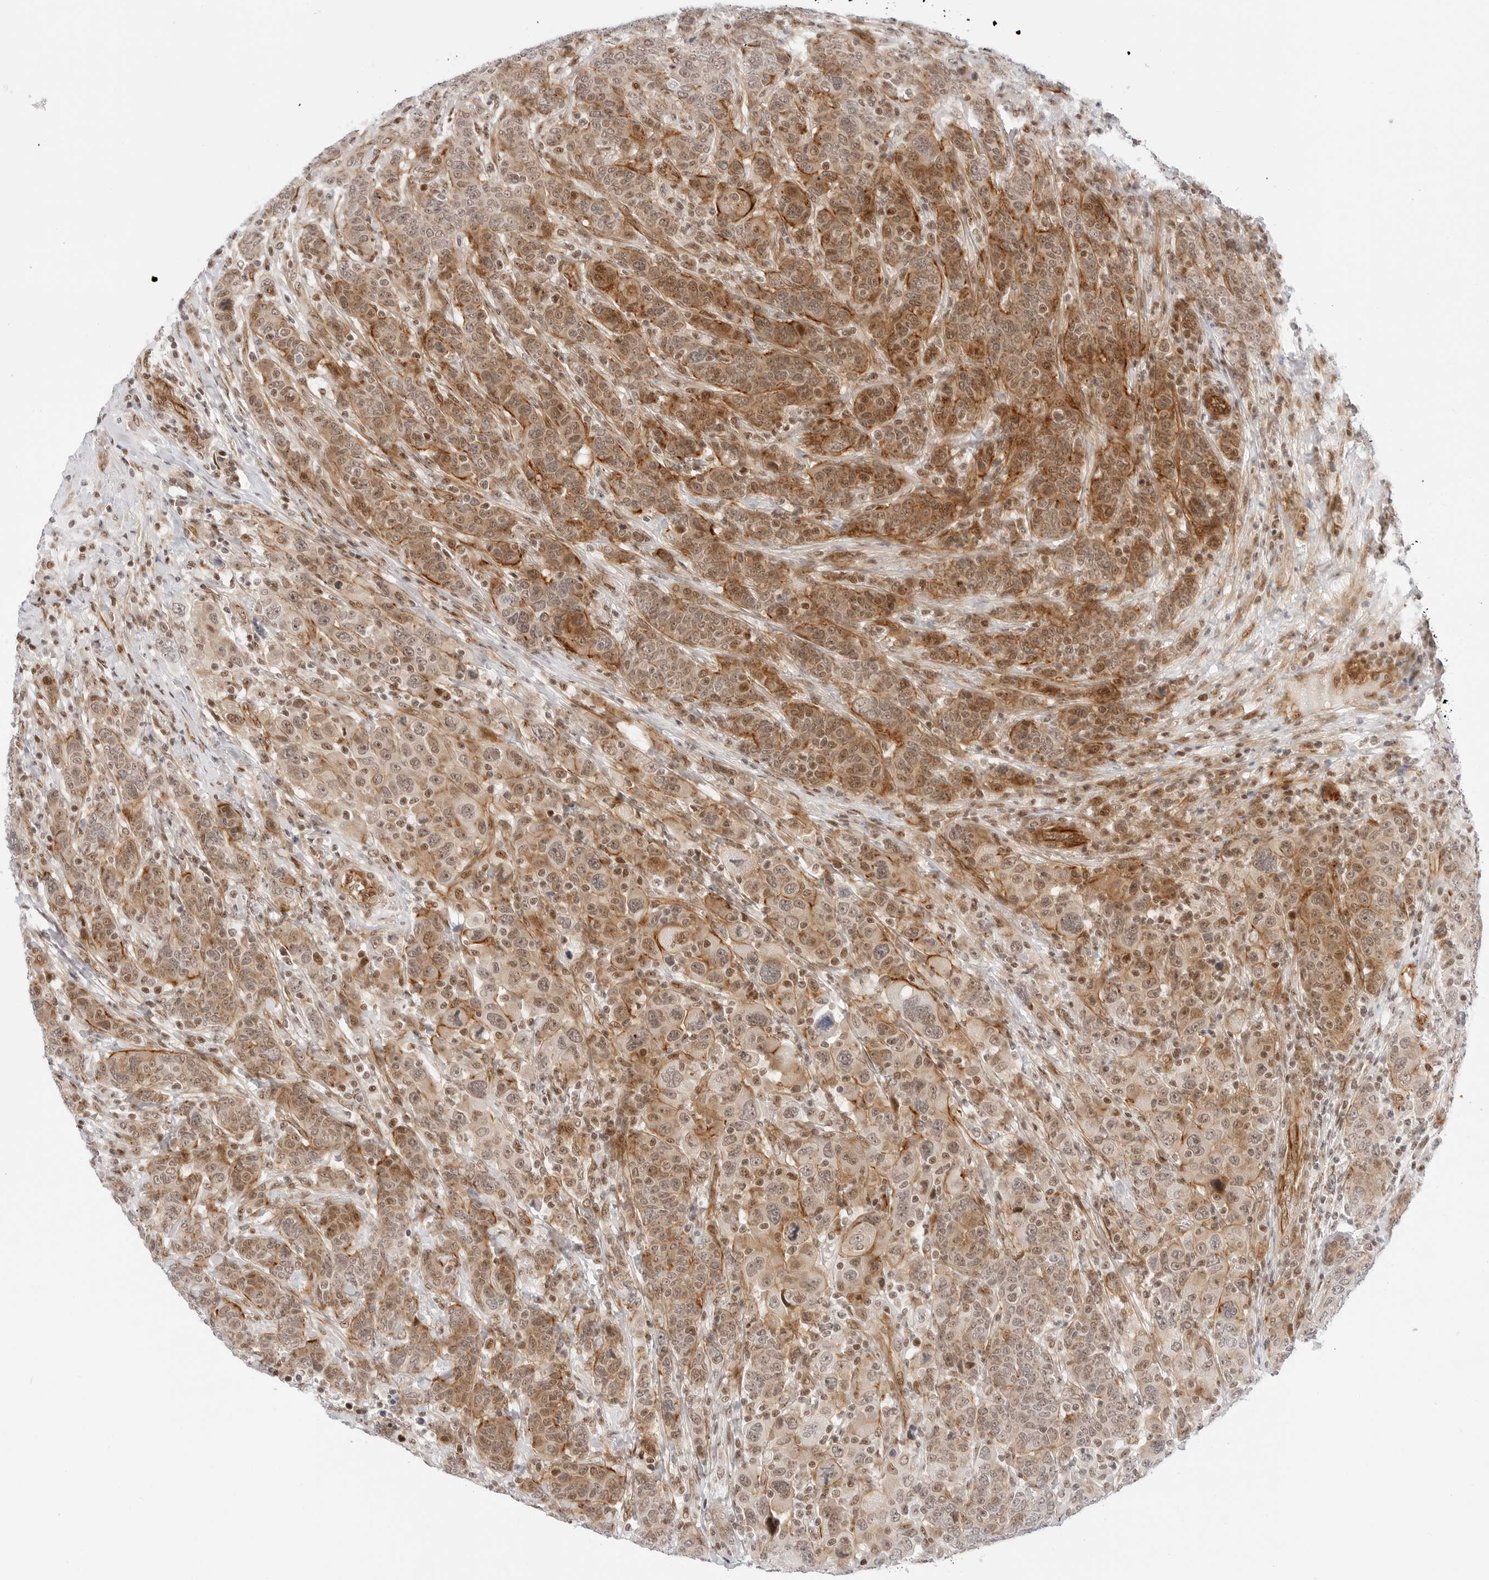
{"staining": {"intensity": "moderate", "quantity": ">75%", "location": "cytoplasmic/membranous,nuclear"}, "tissue": "breast cancer", "cell_type": "Tumor cells", "image_type": "cancer", "snomed": [{"axis": "morphology", "description": "Duct carcinoma"}, {"axis": "topography", "description": "Breast"}], "caption": "Breast infiltrating ductal carcinoma tissue shows moderate cytoplasmic/membranous and nuclear positivity in approximately >75% of tumor cells", "gene": "ZNF613", "patient": {"sex": "female", "age": 37}}